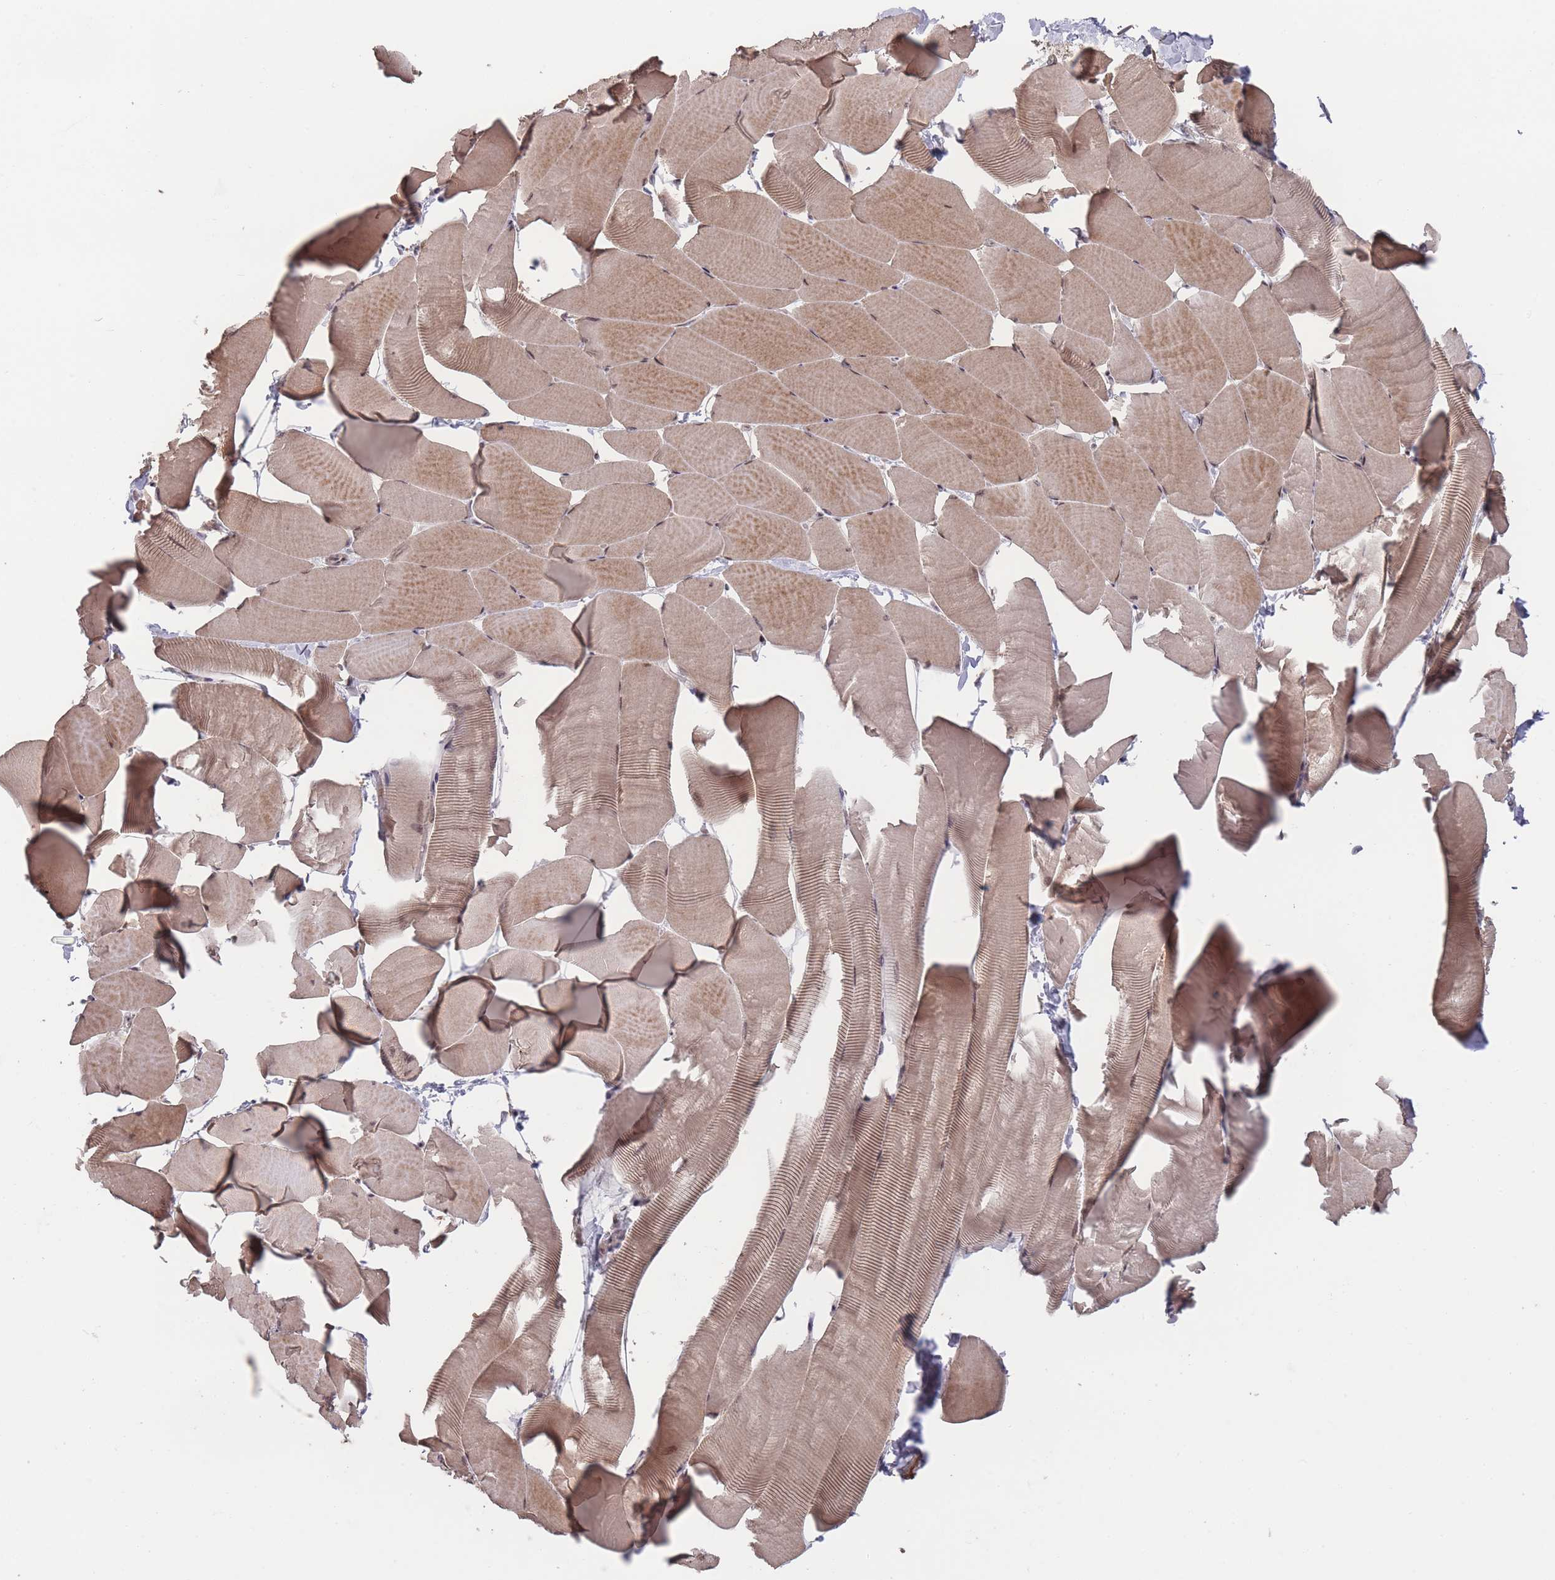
{"staining": {"intensity": "moderate", "quantity": ">75%", "location": "cytoplasmic/membranous"}, "tissue": "skeletal muscle", "cell_type": "Myocytes", "image_type": "normal", "snomed": [{"axis": "morphology", "description": "Normal tissue, NOS"}, {"axis": "topography", "description": "Skeletal muscle"}], "caption": "A photomicrograph showing moderate cytoplasmic/membranous positivity in about >75% of myocytes in benign skeletal muscle, as visualized by brown immunohistochemical staining.", "gene": "SF3B1", "patient": {"sex": "male", "age": 25}}